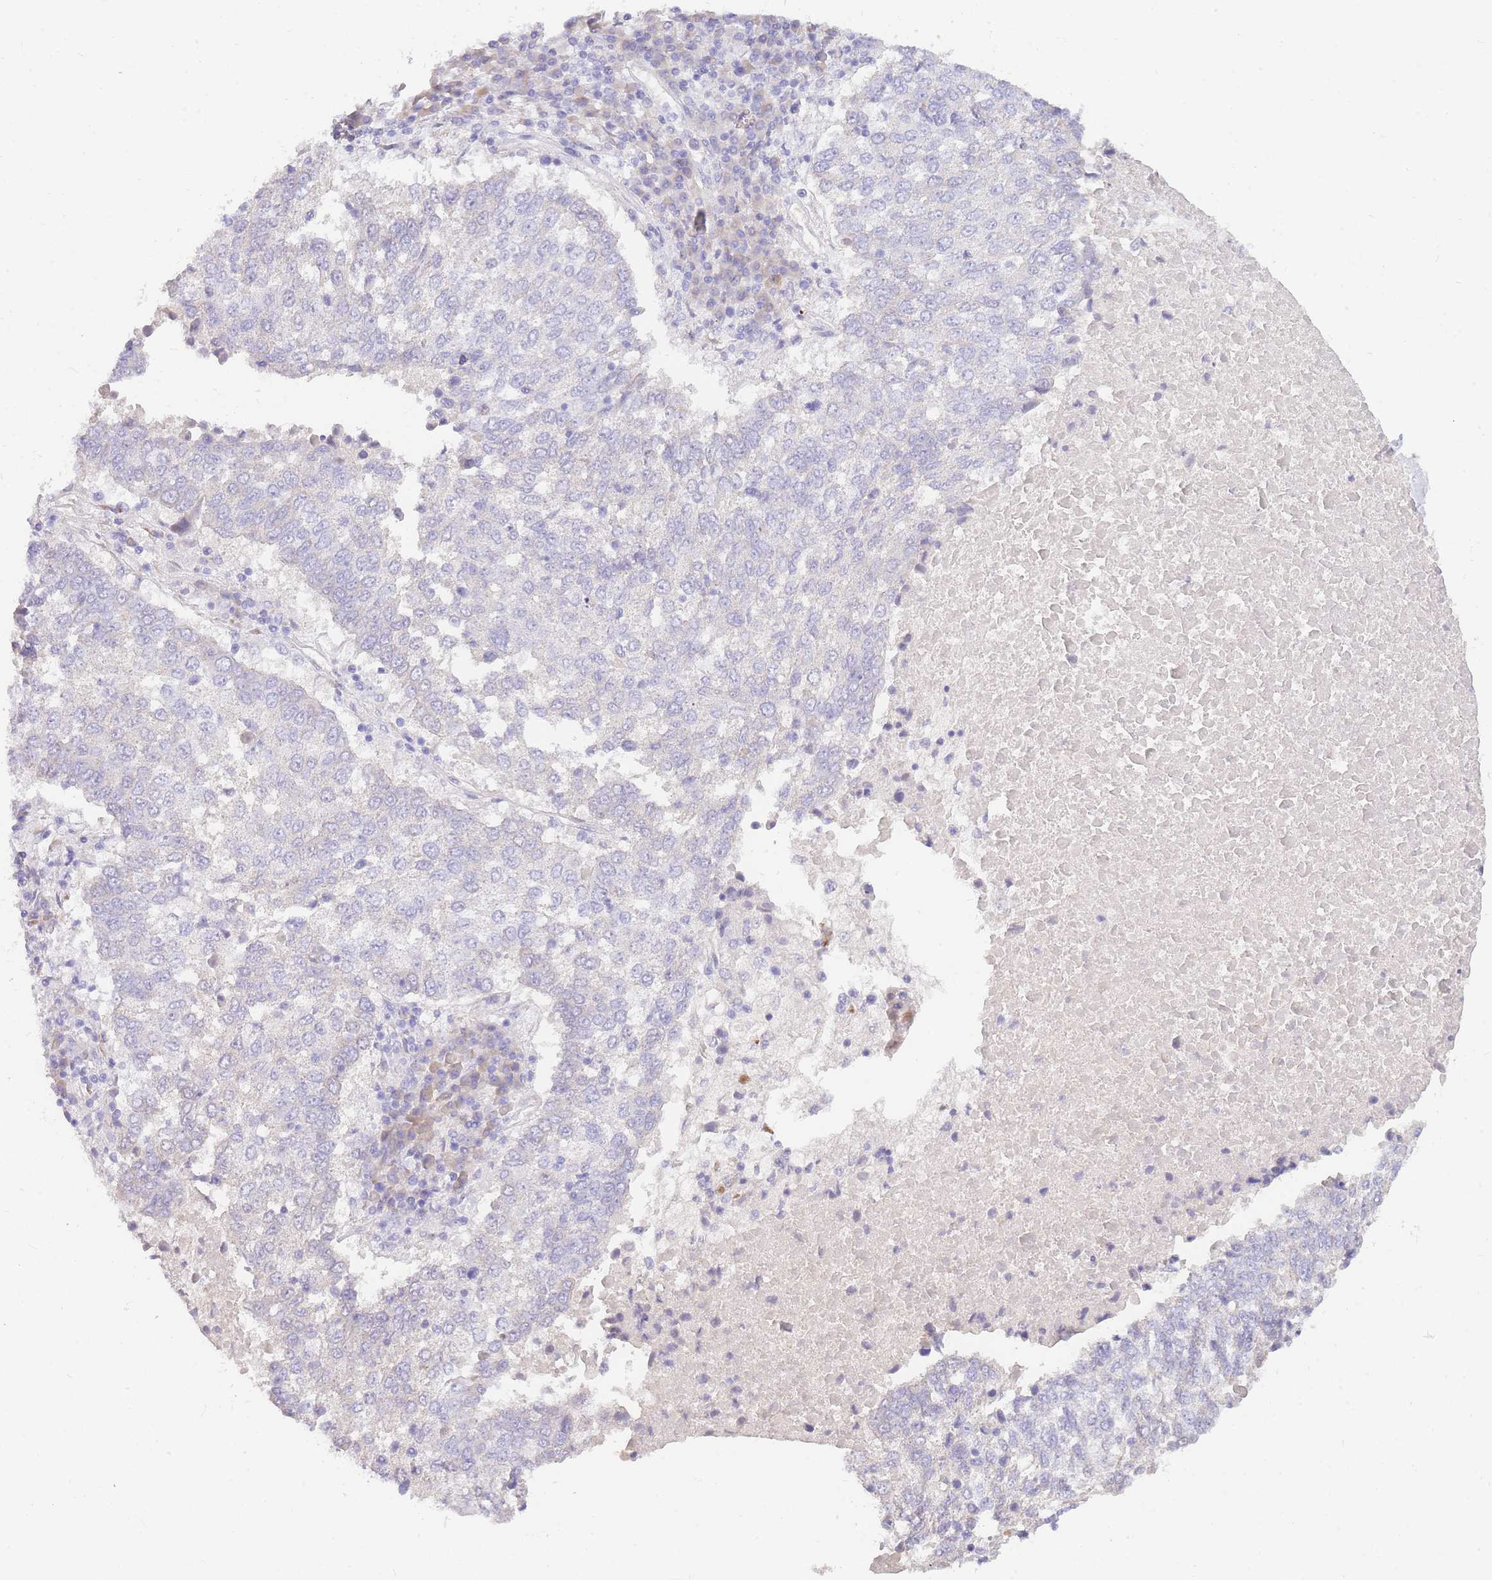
{"staining": {"intensity": "negative", "quantity": "none", "location": "none"}, "tissue": "lung cancer", "cell_type": "Tumor cells", "image_type": "cancer", "snomed": [{"axis": "morphology", "description": "Squamous cell carcinoma, NOS"}, {"axis": "topography", "description": "Lung"}], "caption": "Immunohistochemistry of squamous cell carcinoma (lung) shows no staining in tumor cells.", "gene": "TPSD1", "patient": {"sex": "male", "age": 73}}